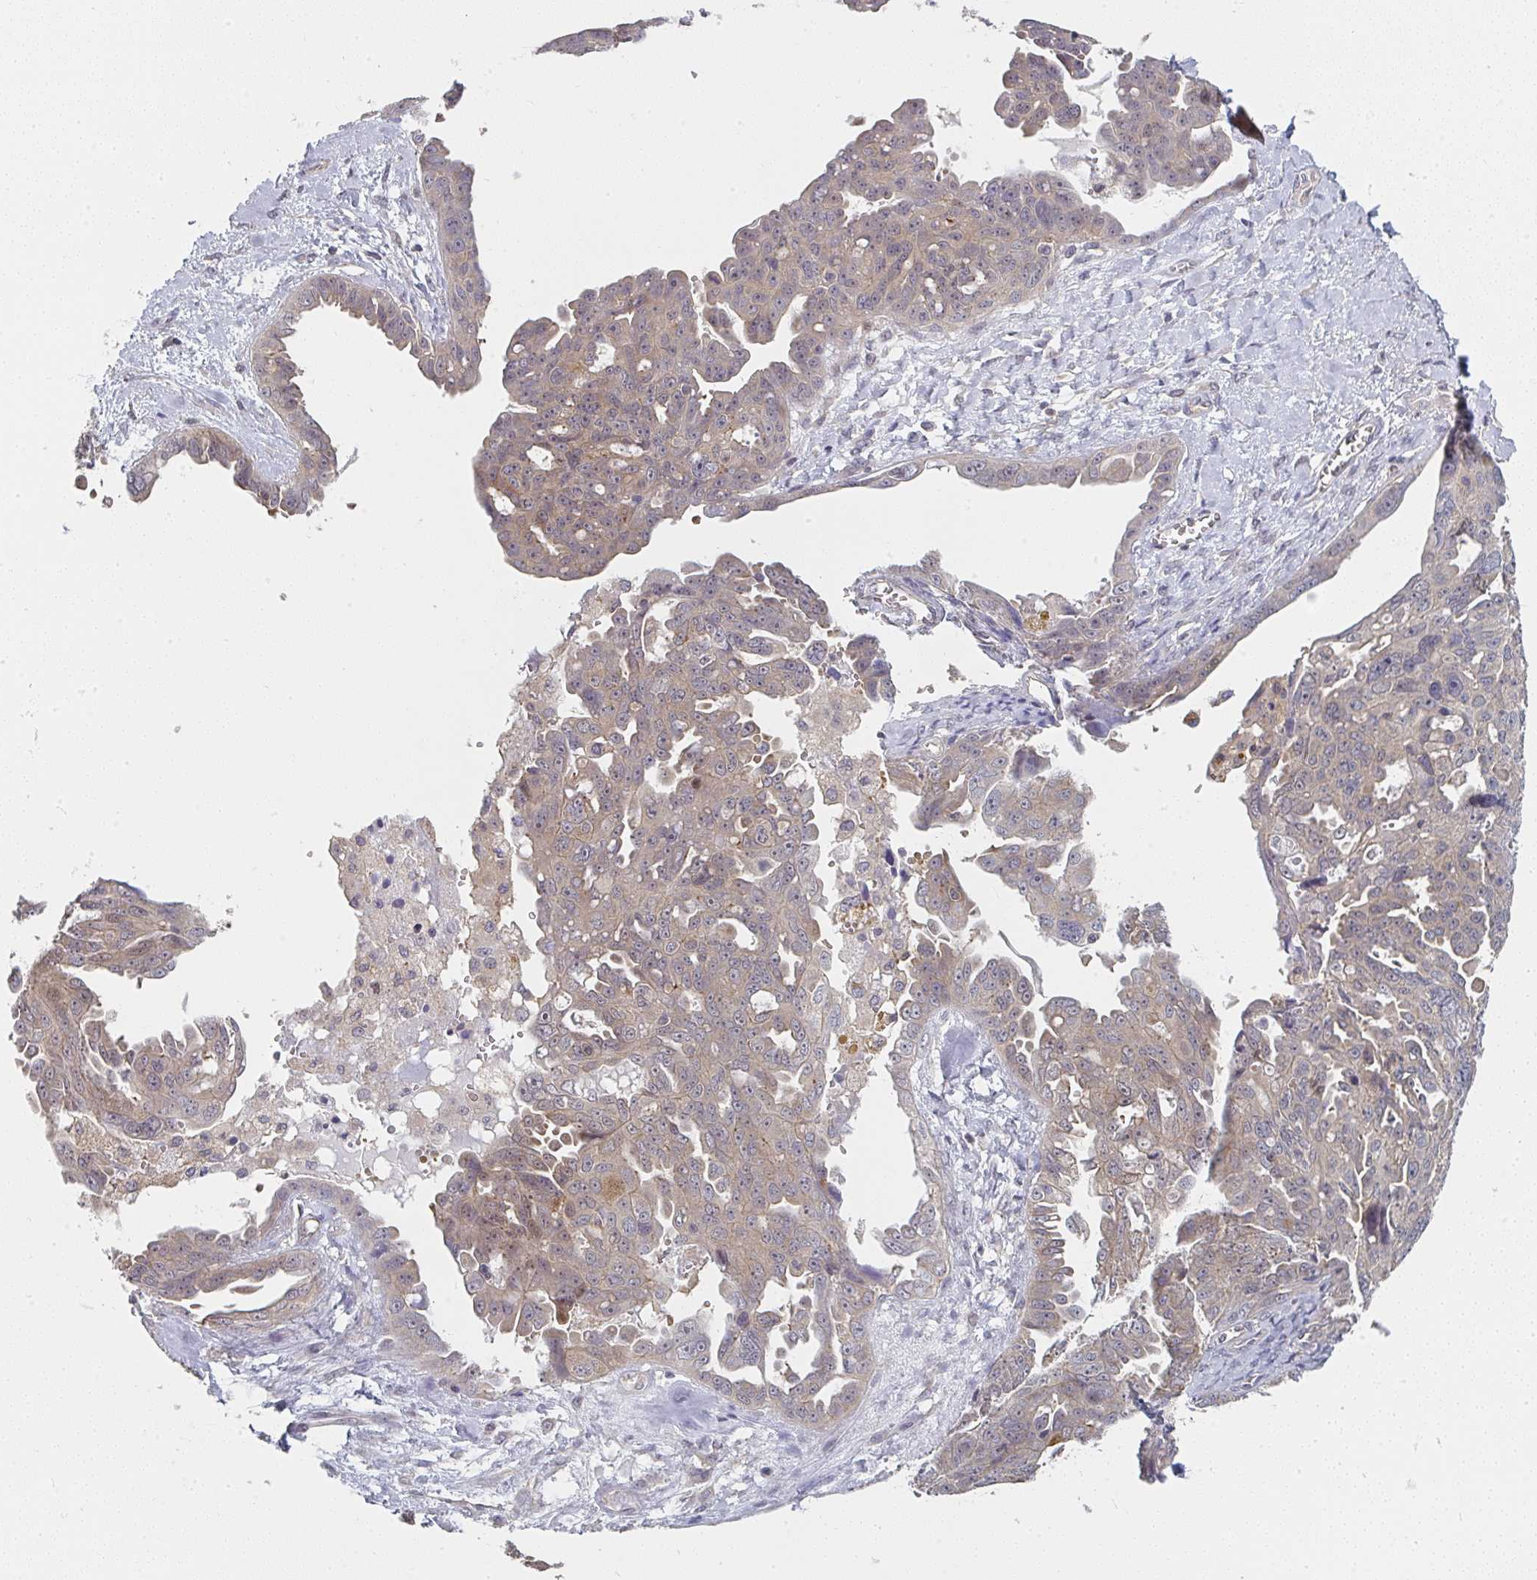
{"staining": {"intensity": "weak", "quantity": ">75%", "location": "cytoplasmic/membranous"}, "tissue": "ovarian cancer", "cell_type": "Tumor cells", "image_type": "cancer", "snomed": [{"axis": "morphology", "description": "Carcinoma, endometroid"}, {"axis": "topography", "description": "Ovary"}], "caption": "Immunohistochemical staining of human ovarian endometroid carcinoma reveals low levels of weak cytoplasmic/membranous staining in approximately >75% of tumor cells. The staining was performed using DAB (3,3'-diaminobenzidine) to visualize the protein expression in brown, while the nuclei were stained in blue with hematoxylin (Magnification: 20x).", "gene": "RANGRF", "patient": {"sex": "female", "age": 70}}